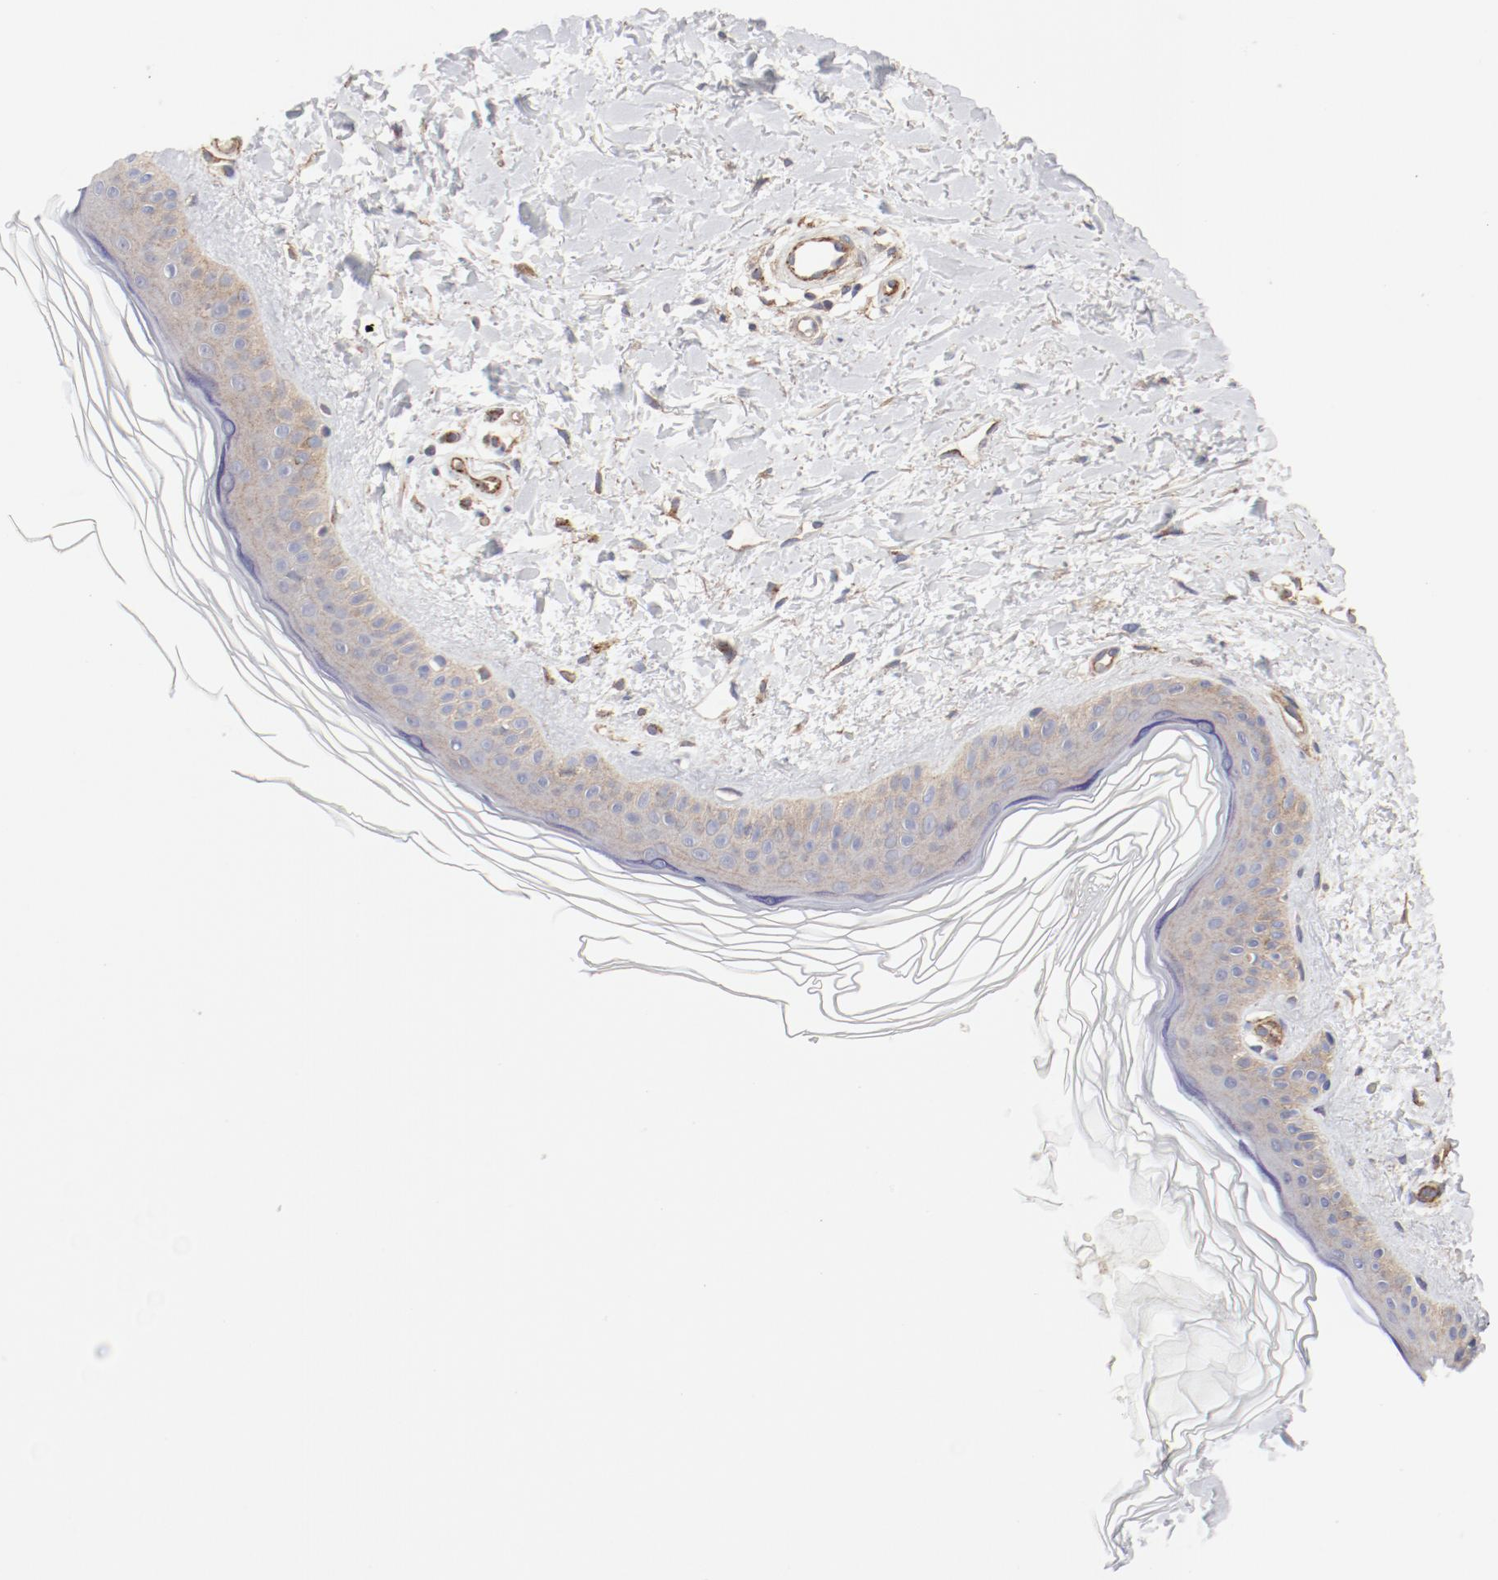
{"staining": {"intensity": "weak", "quantity": ">75%", "location": "cytoplasmic/membranous"}, "tissue": "skin", "cell_type": "Fibroblasts", "image_type": "normal", "snomed": [{"axis": "morphology", "description": "Normal tissue, NOS"}, {"axis": "topography", "description": "Skin"}], "caption": "Skin stained with DAB IHC demonstrates low levels of weak cytoplasmic/membranous positivity in about >75% of fibroblasts. (Brightfield microscopy of DAB IHC at high magnification).", "gene": "AP2A1", "patient": {"sex": "female", "age": 19}}